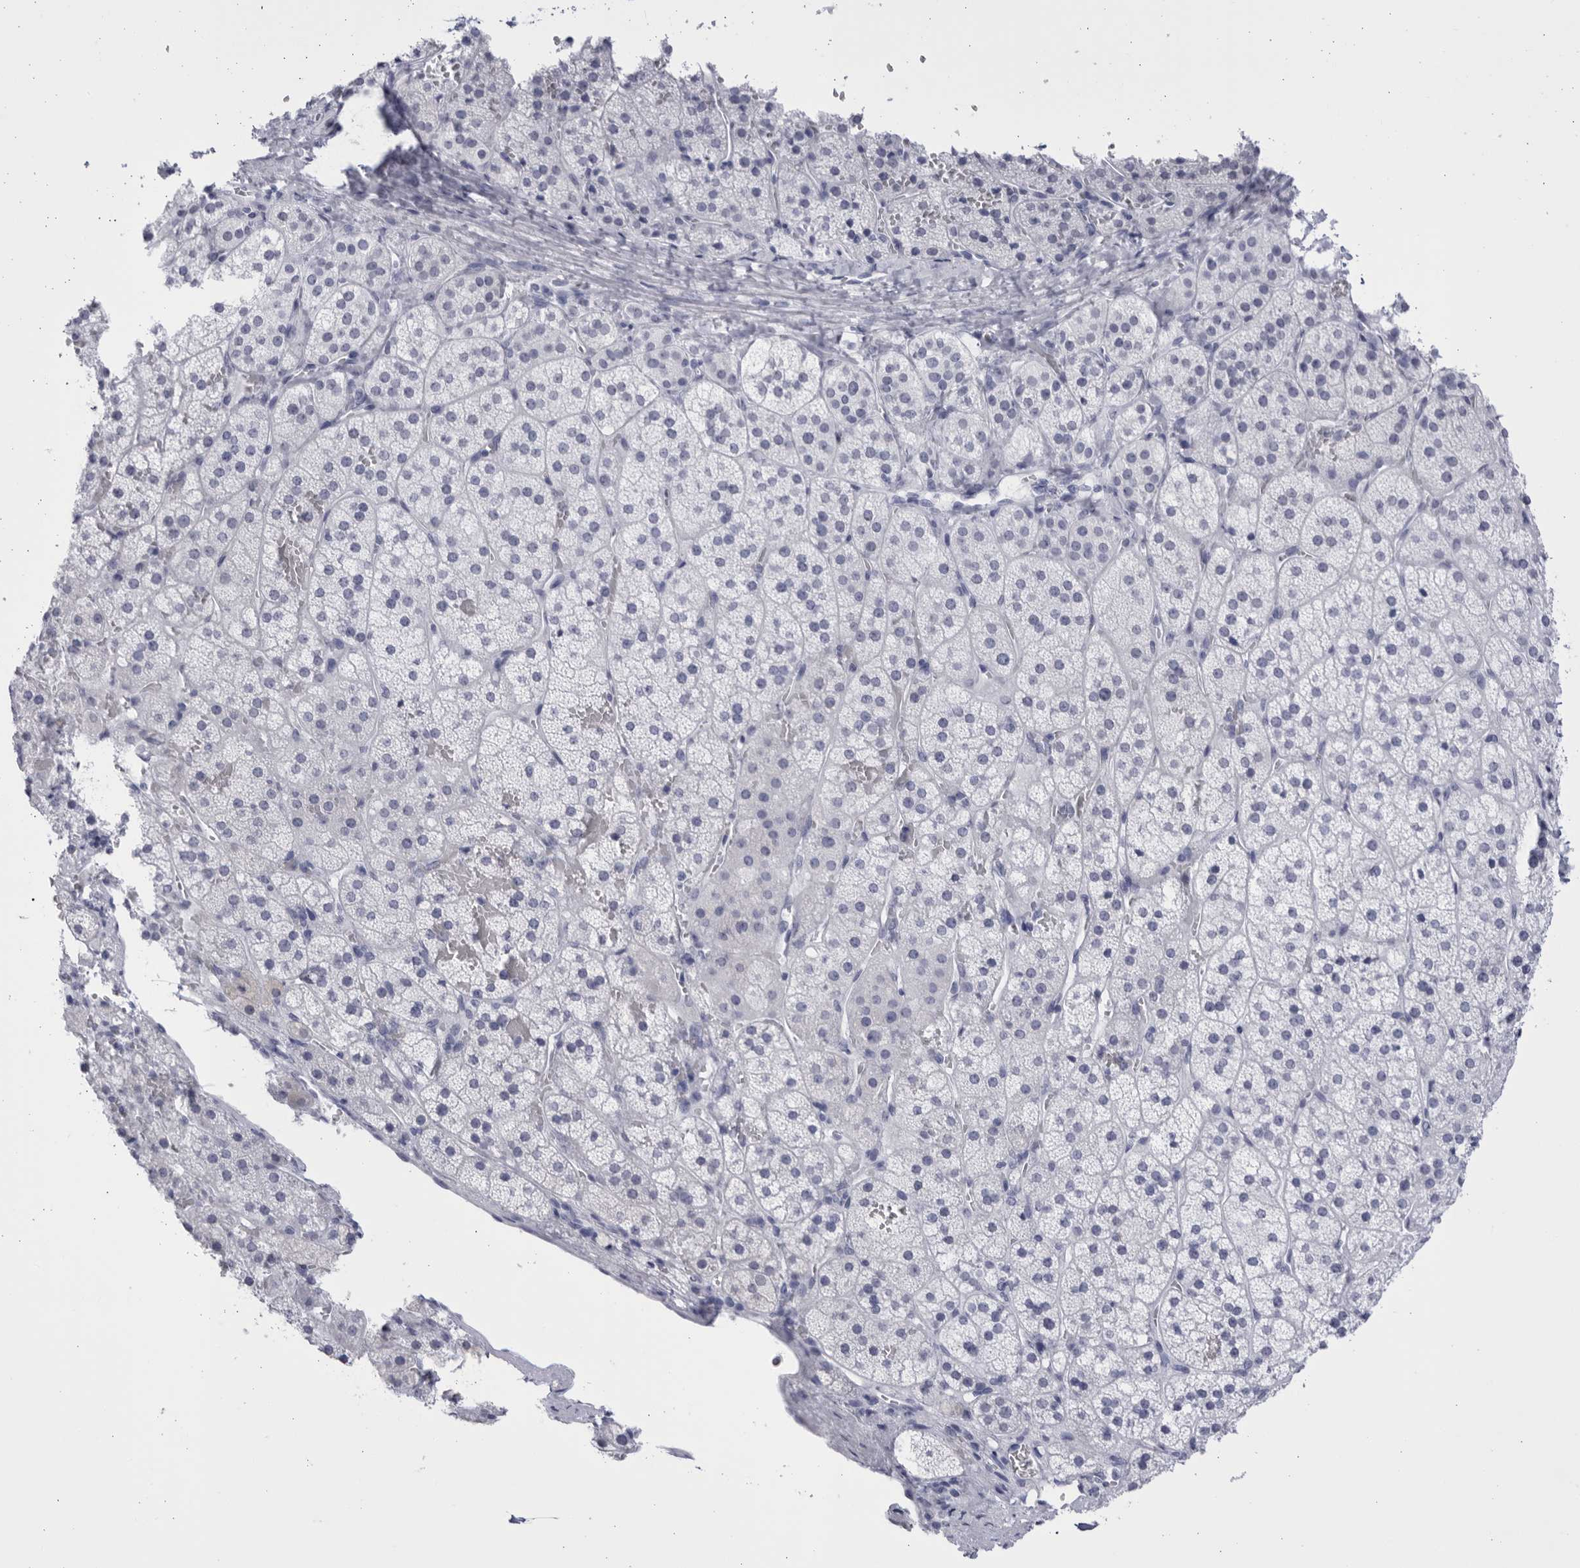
{"staining": {"intensity": "negative", "quantity": "none", "location": "none"}, "tissue": "adrenal gland", "cell_type": "Glandular cells", "image_type": "normal", "snomed": [{"axis": "morphology", "description": "Normal tissue, NOS"}, {"axis": "topography", "description": "Adrenal gland"}], "caption": "IHC histopathology image of normal adrenal gland stained for a protein (brown), which displays no expression in glandular cells. (DAB immunohistochemistry (IHC) visualized using brightfield microscopy, high magnification).", "gene": "CCDC181", "patient": {"sex": "female", "age": 44}}